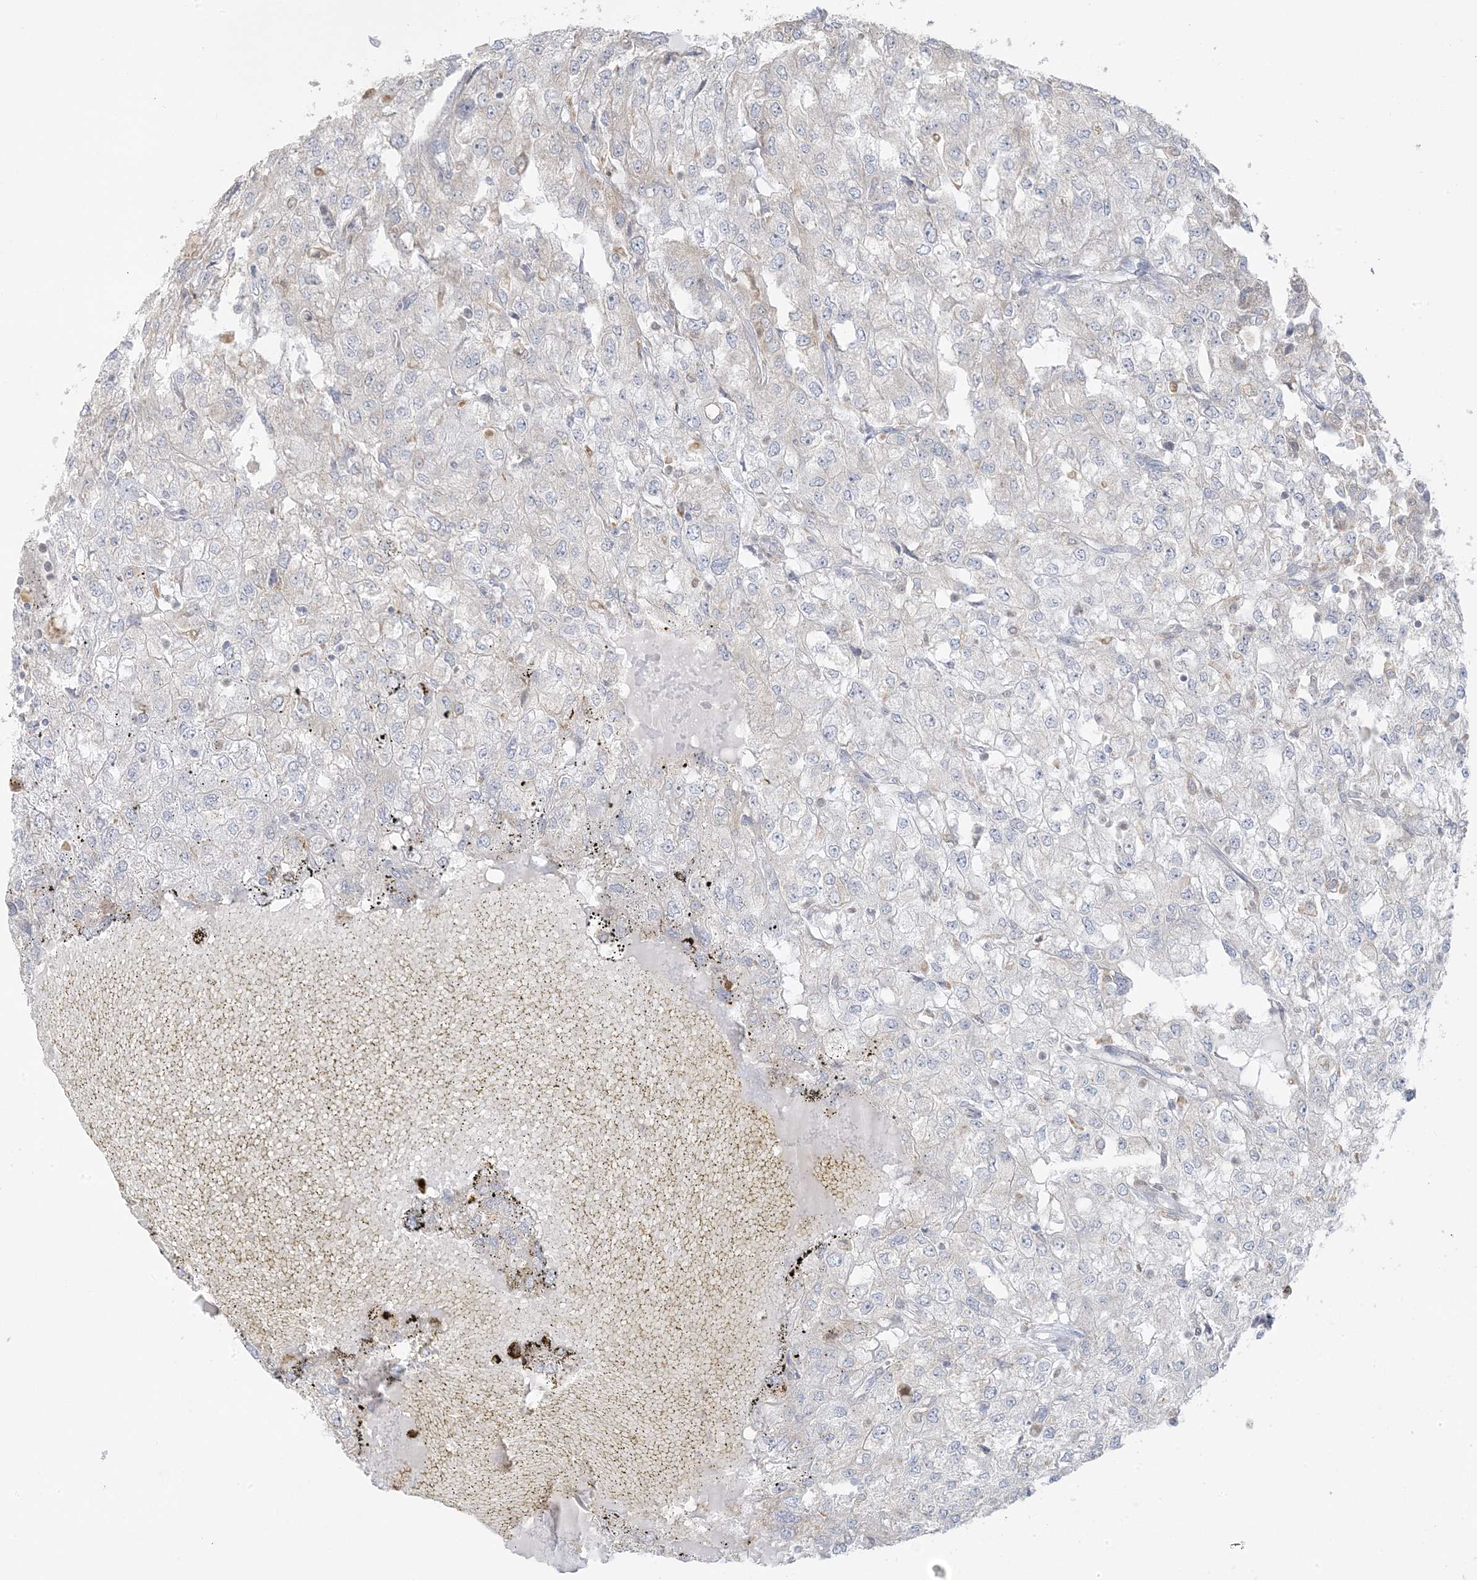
{"staining": {"intensity": "negative", "quantity": "none", "location": "none"}, "tissue": "renal cancer", "cell_type": "Tumor cells", "image_type": "cancer", "snomed": [{"axis": "morphology", "description": "Adenocarcinoma, NOS"}, {"axis": "topography", "description": "Kidney"}], "caption": "Immunohistochemical staining of renal cancer demonstrates no significant expression in tumor cells.", "gene": "EEFSEC", "patient": {"sex": "female", "age": 54}}